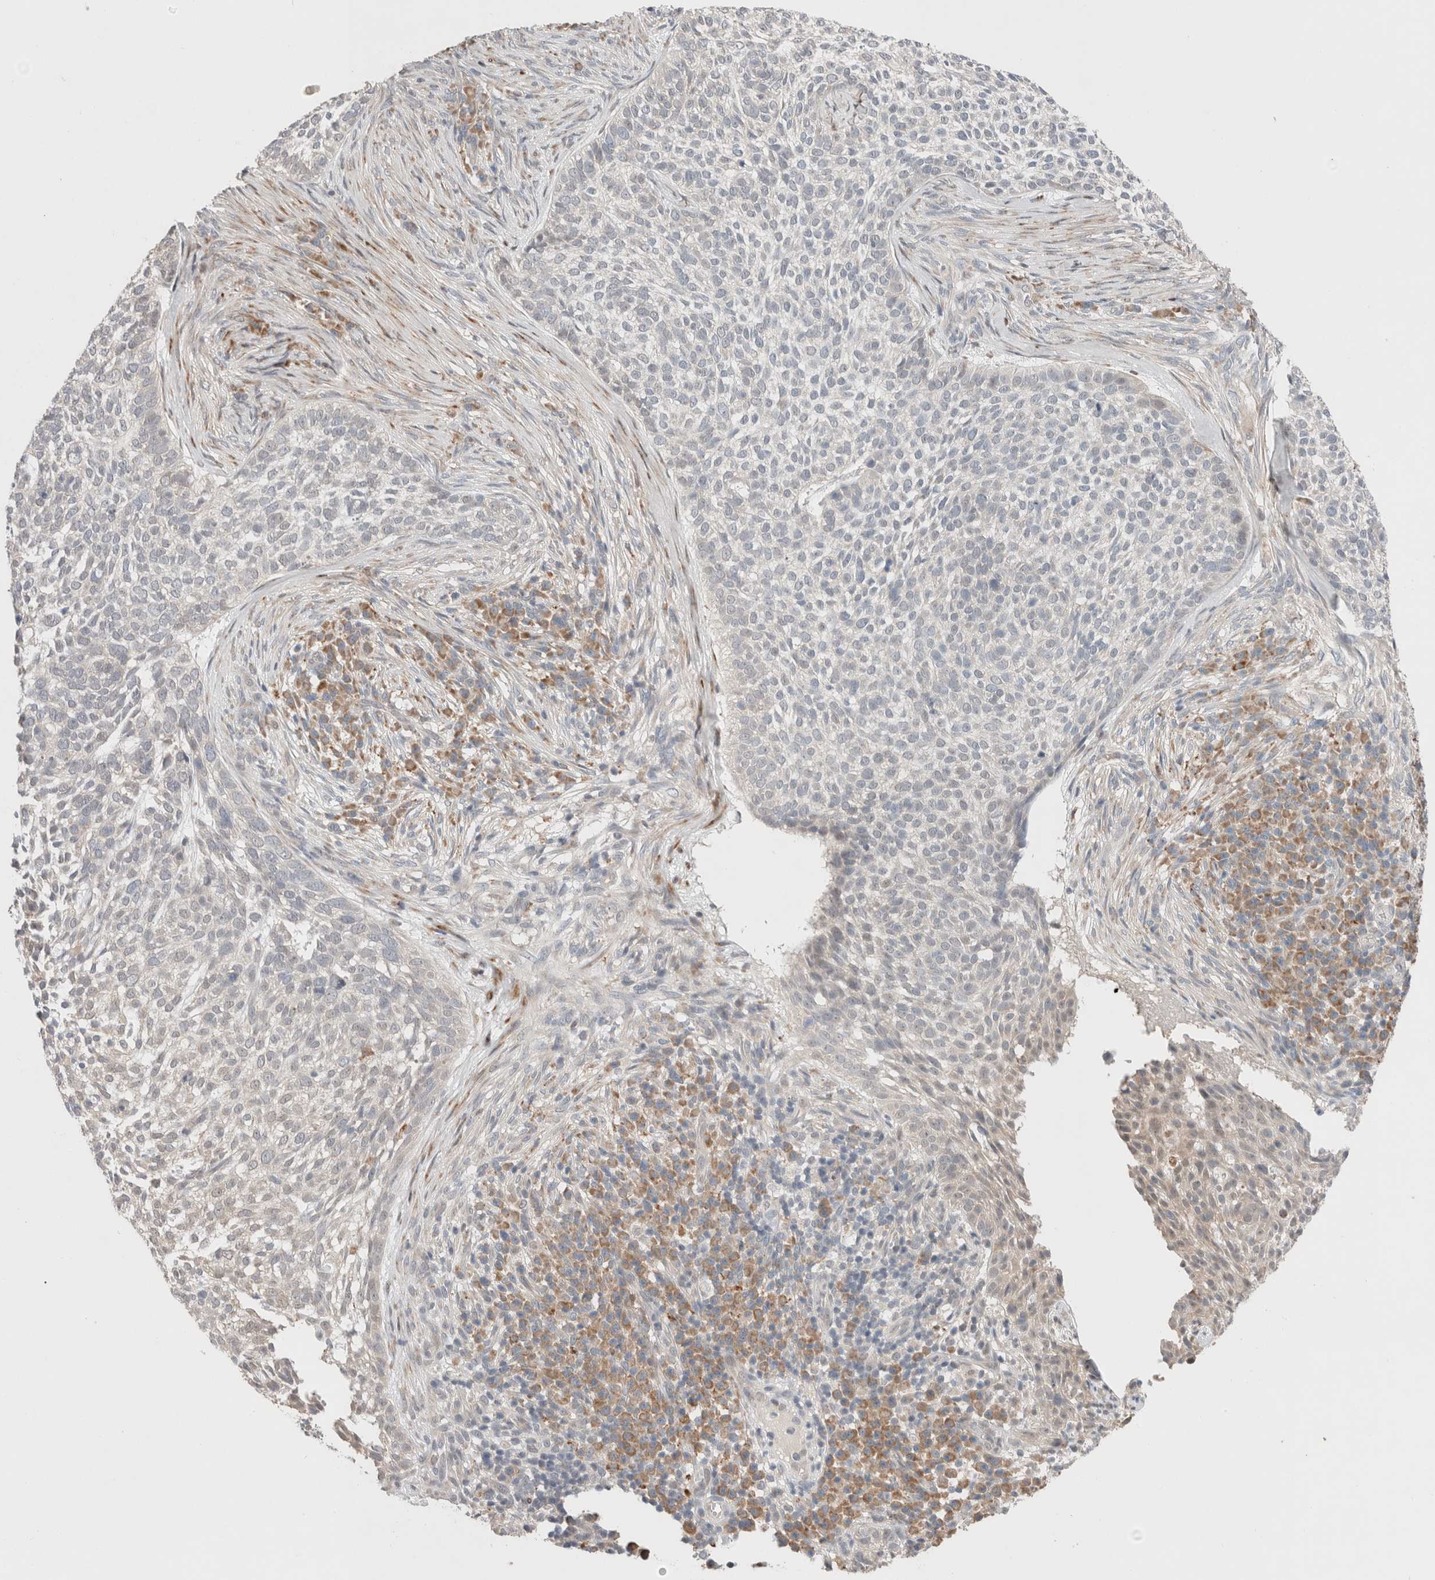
{"staining": {"intensity": "negative", "quantity": "none", "location": "none"}, "tissue": "skin cancer", "cell_type": "Tumor cells", "image_type": "cancer", "snomed": [{"axis": "morphology", "description": "Basal cell carcinoma"}, {"axis": "topography", "description": "Skin"}], "caption": "Tumor cells show no significant staining in skin cancer.", "gene": "ERI3", "patient": {"sex": "female", "age": 64}}